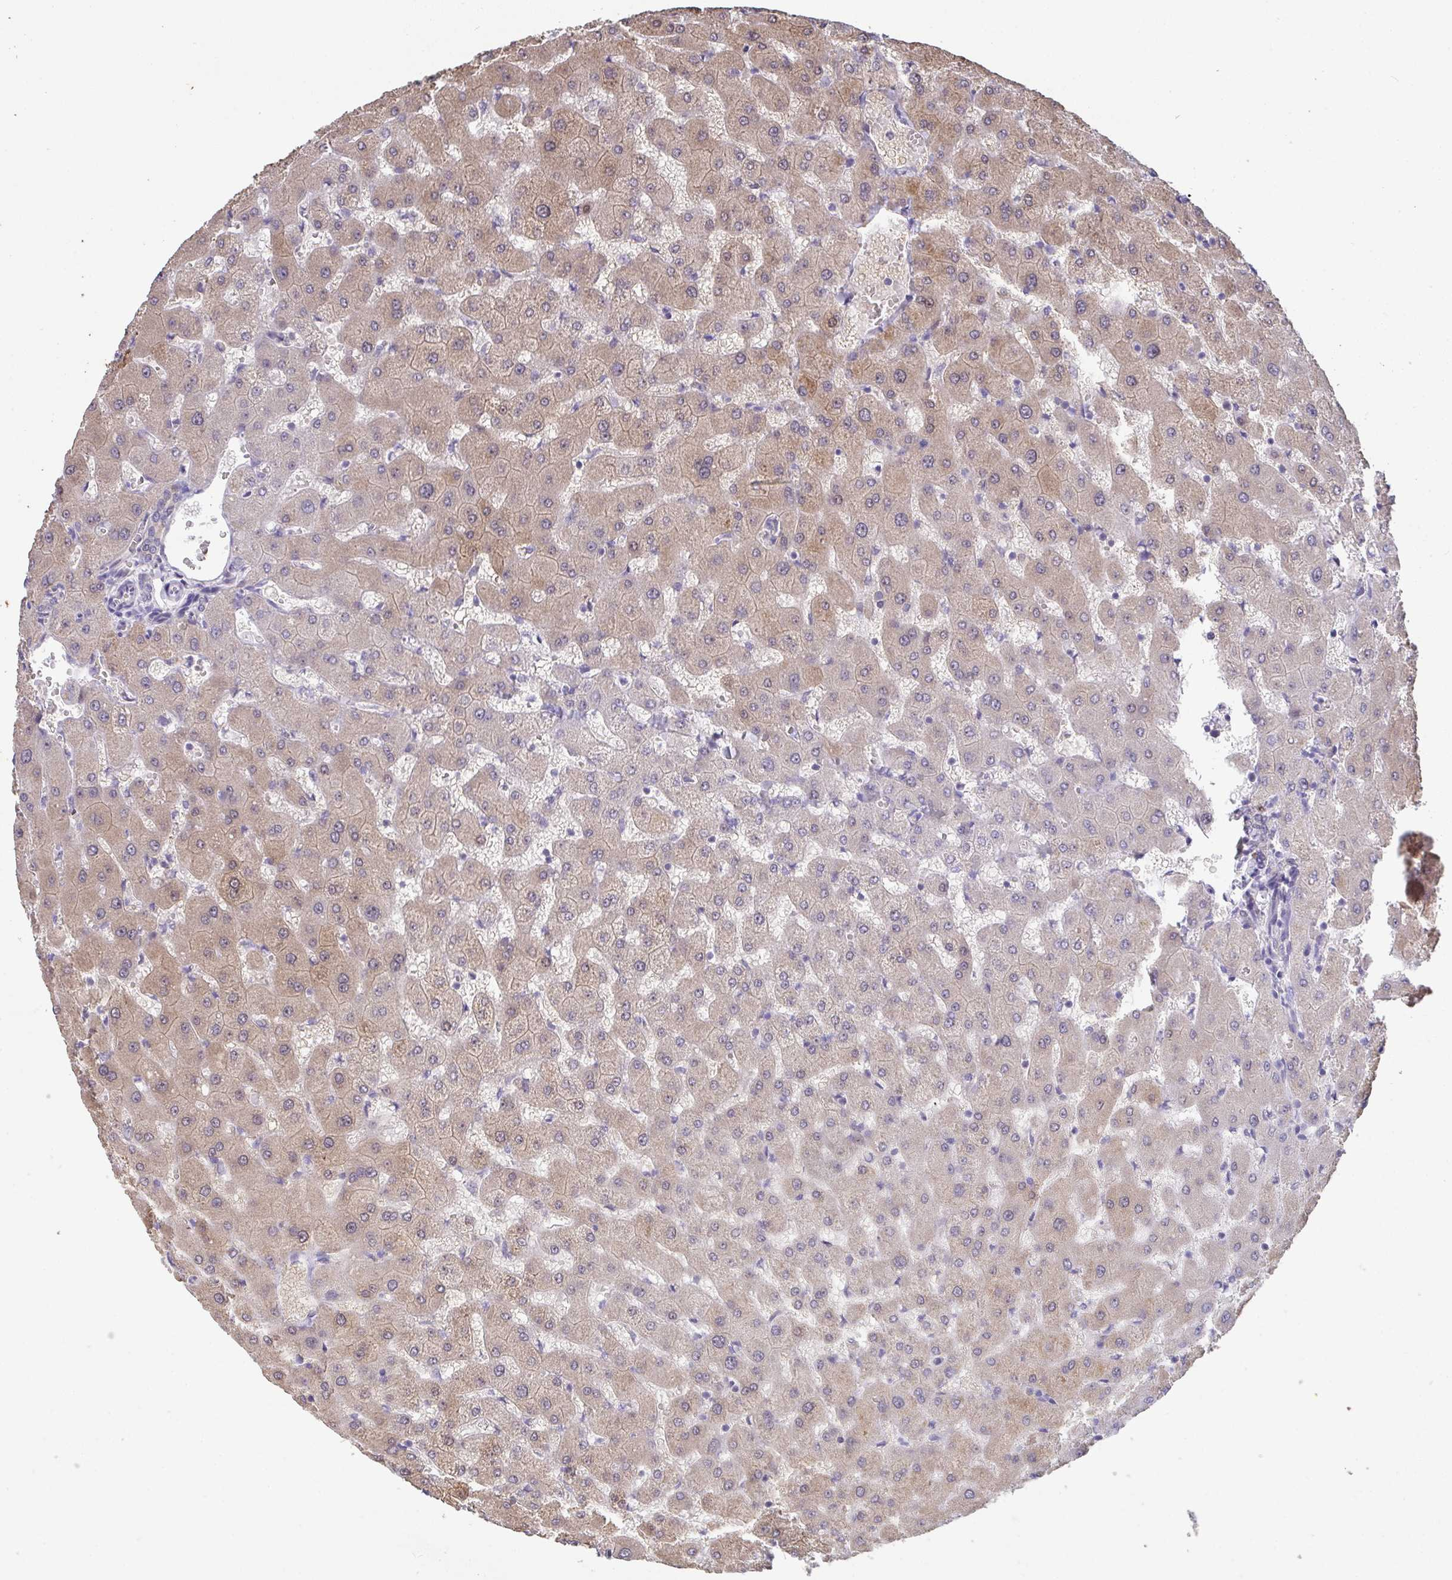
{"staining": {"intensity": "negative", "quantity": "none", "location": "none"}, "tissue": "liver", "cell_type": "Cholangiocytes", "image_type": "normal", "snomed": [{"axis": "morphology", "description": "Normal tissue, NOS"}, {"axis": "topography", "description": "Liver"}], "caption": "An immunohistochemistry (IHC) micrograph of normal liver is shown. There is no staining in cholangiocytes of liver.", "gene": "SENP3", "patient": {"sex": "female", "age": 63}}